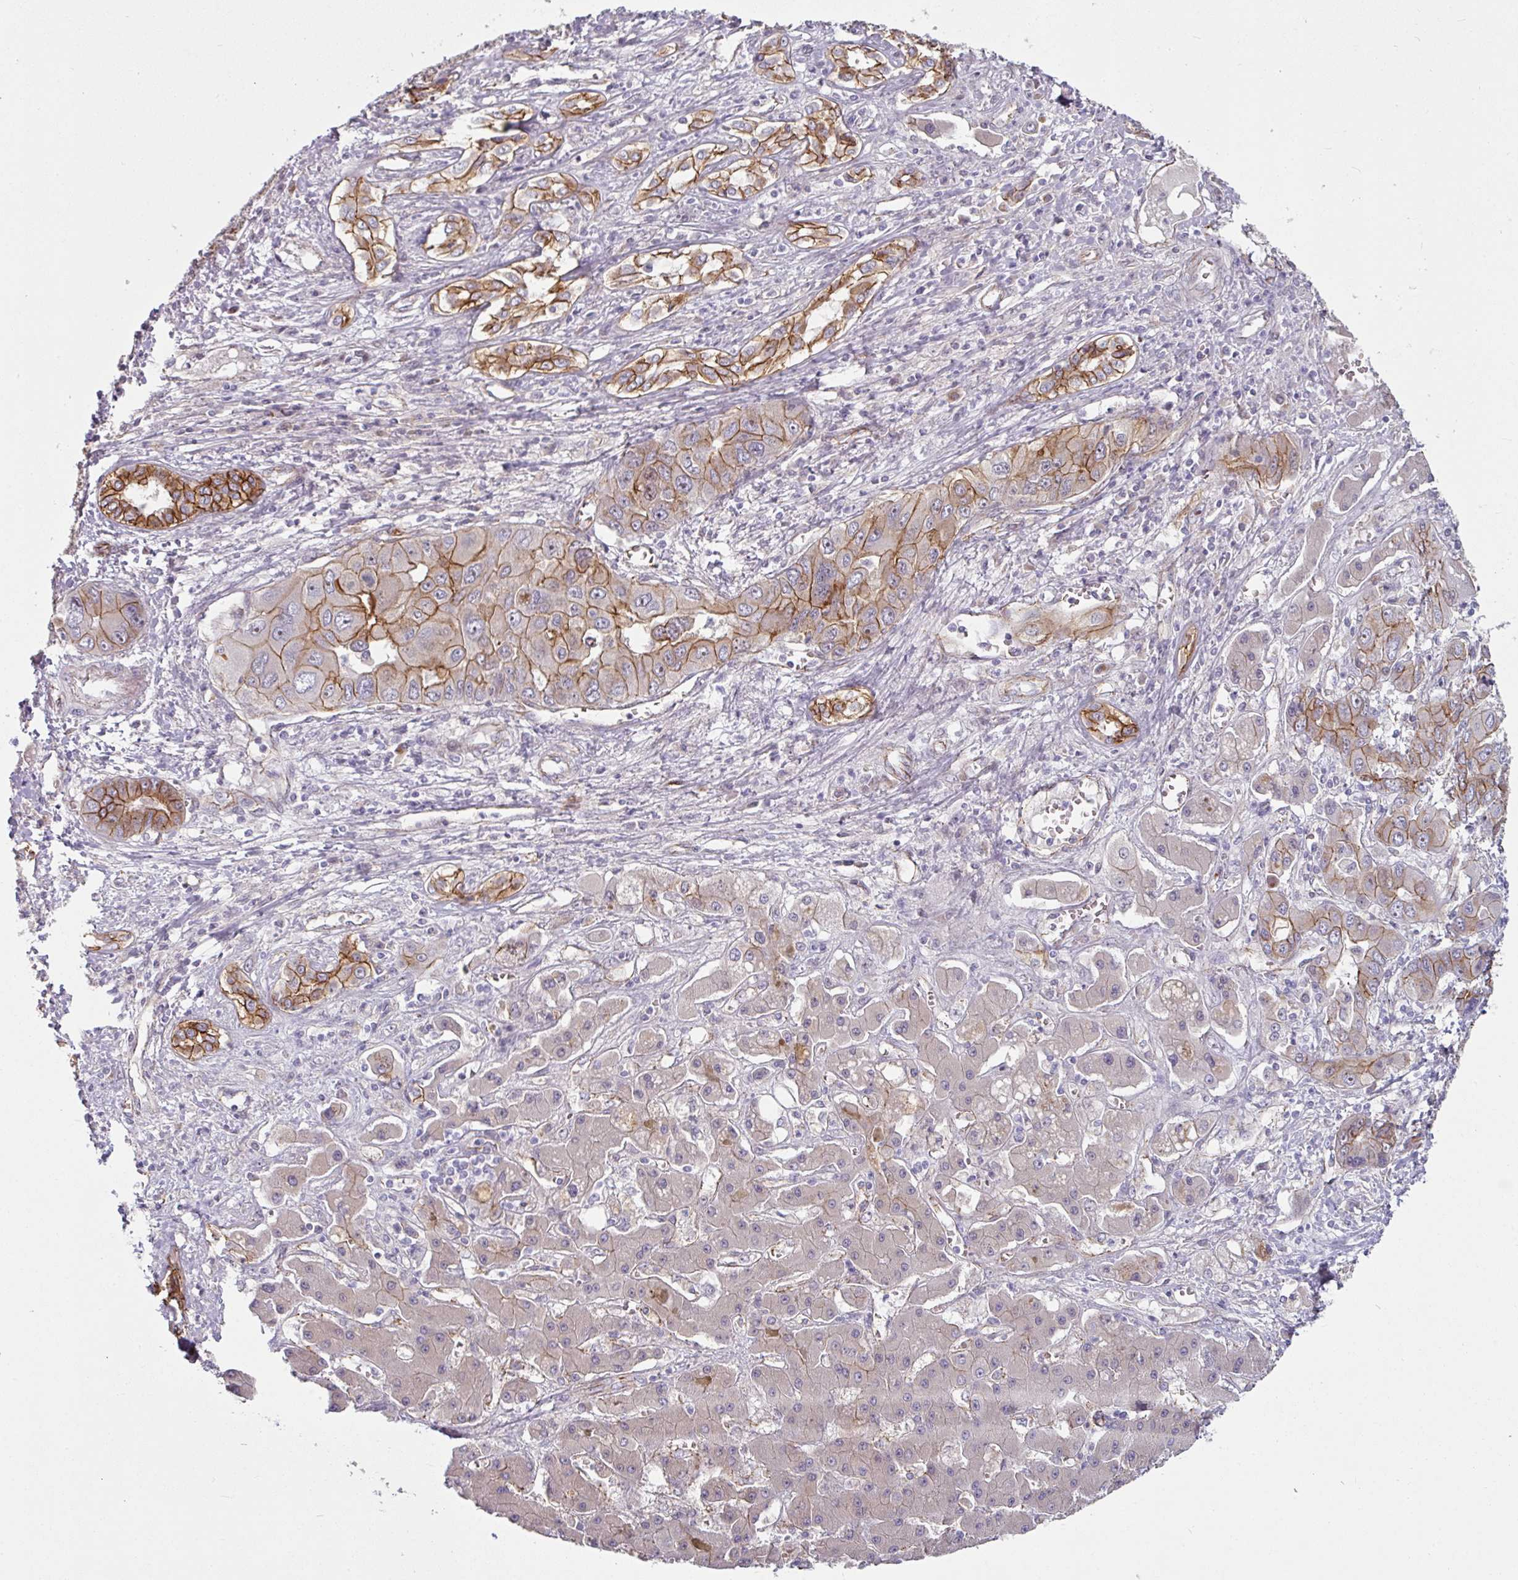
{"staining": {"intensity": "moderate", "quantity": ">75%", "location": "cytoplasmic/membranous"}, "tissue": "liver cancer", "cell_type": "Tumor cells", "image_type": "cancer", "snomed": [{"axis": "morphology", "description": "Cholangiocarcinoma"}, {"axis": "topography", "description": "Liver"}], "caption": "Protein analysis of liver cancer (cholangiocarcinoma) tissue demonstrates moderate cytoplasmic/membranous staining in about >75% of tumor cells. The protein of interest is shown in brown color, while the nuclei are stained blue.", "gene": "JUP", "patient": {"sex": "male", "age": 67}}